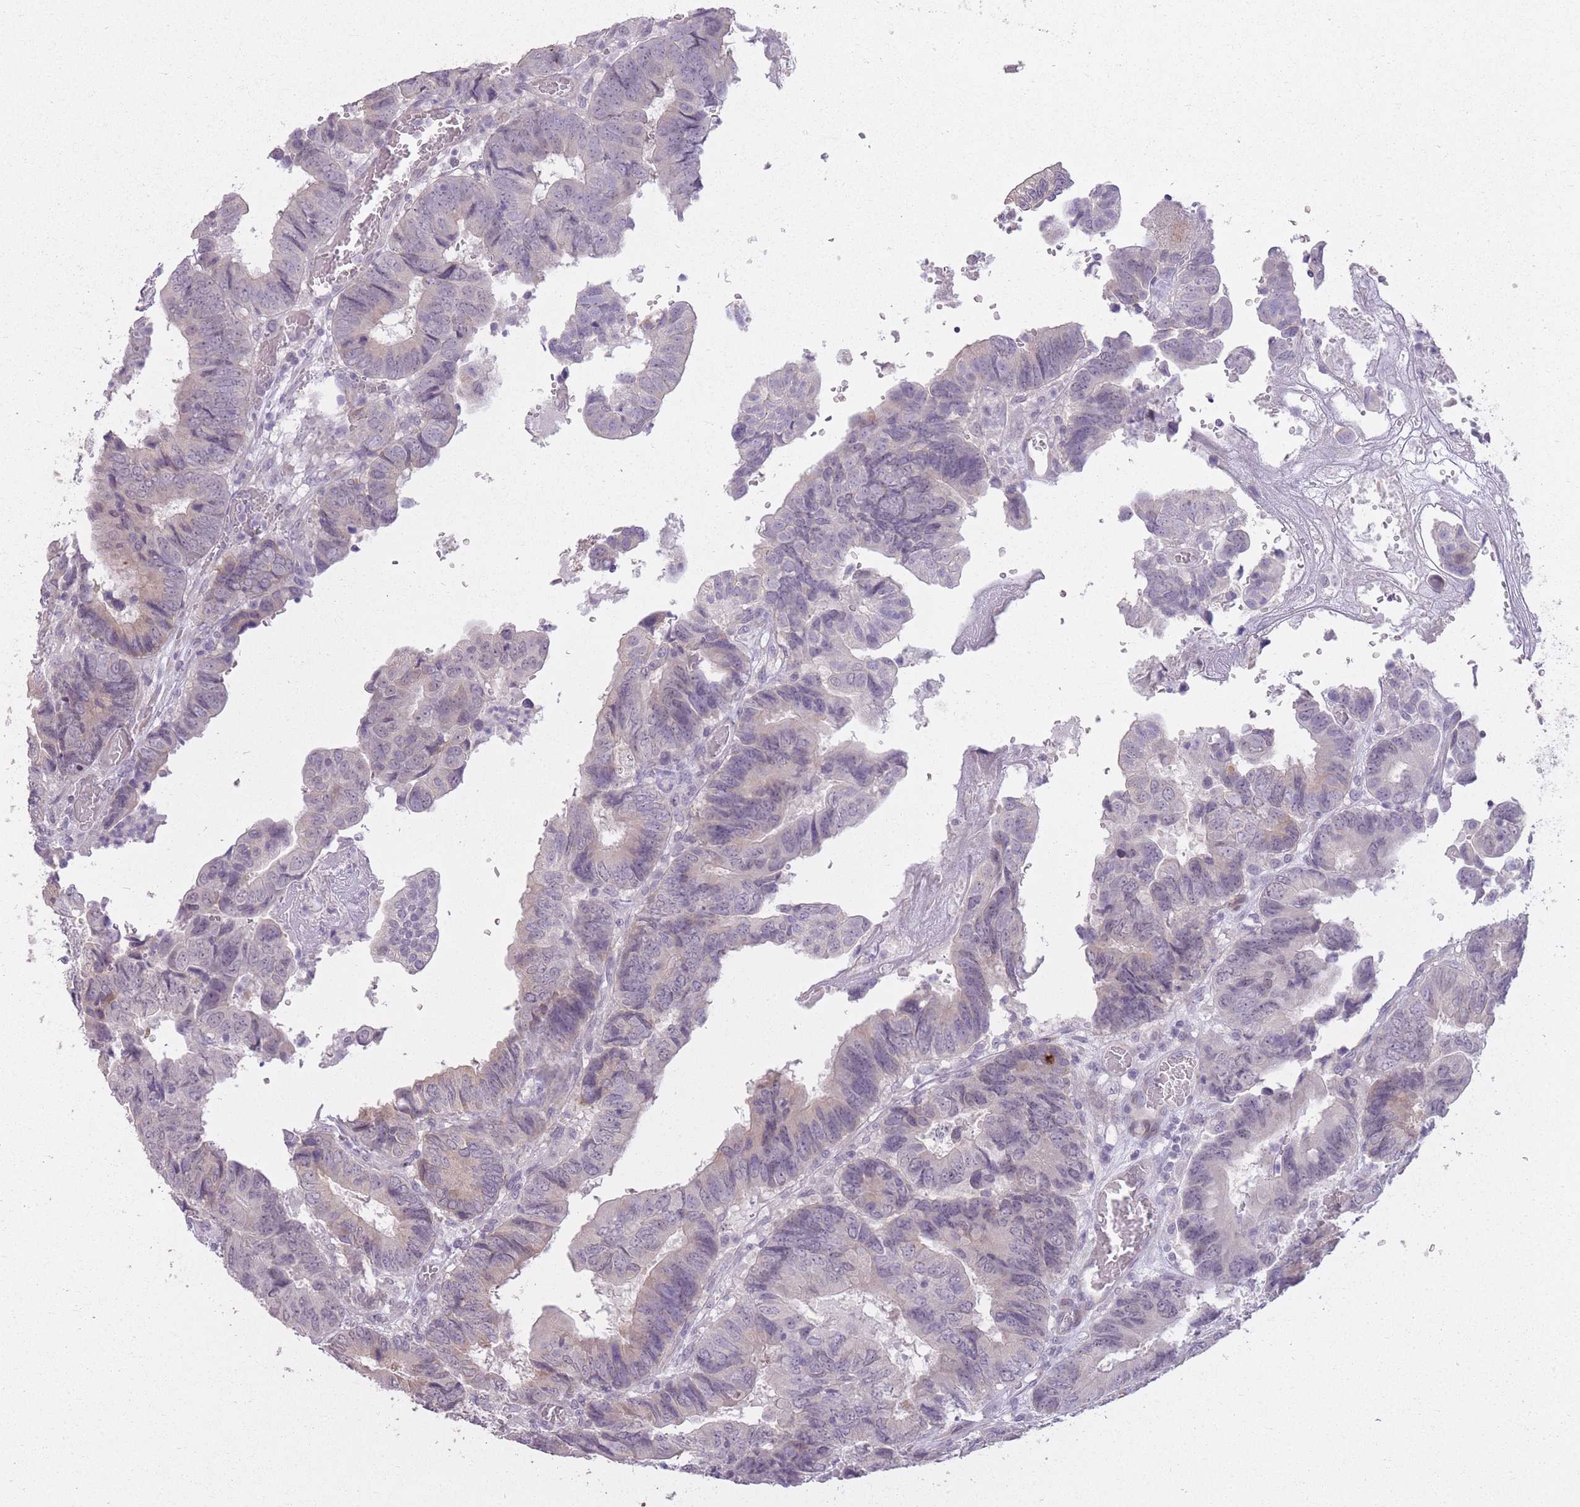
{"staining": {"intensity": "weak", "quantity": "<25%", "location": "cytoplasmic/membranous"}, "tissue": "colorectal cancer", "cell_type": "Tumor cells", "image_type": "cancer", "snomed": [{"axis": "morphology", "description": "Adenocarcinoma, NOS"}, {"axis": "topography", "description": "Colon"}], "caption": "A photomicrograph of human adenocarcinoma (colorectal) is negative for staining in tumor cells.", "gene": "ZBTB24", "patient": {"sex": "male", "age": 85}}